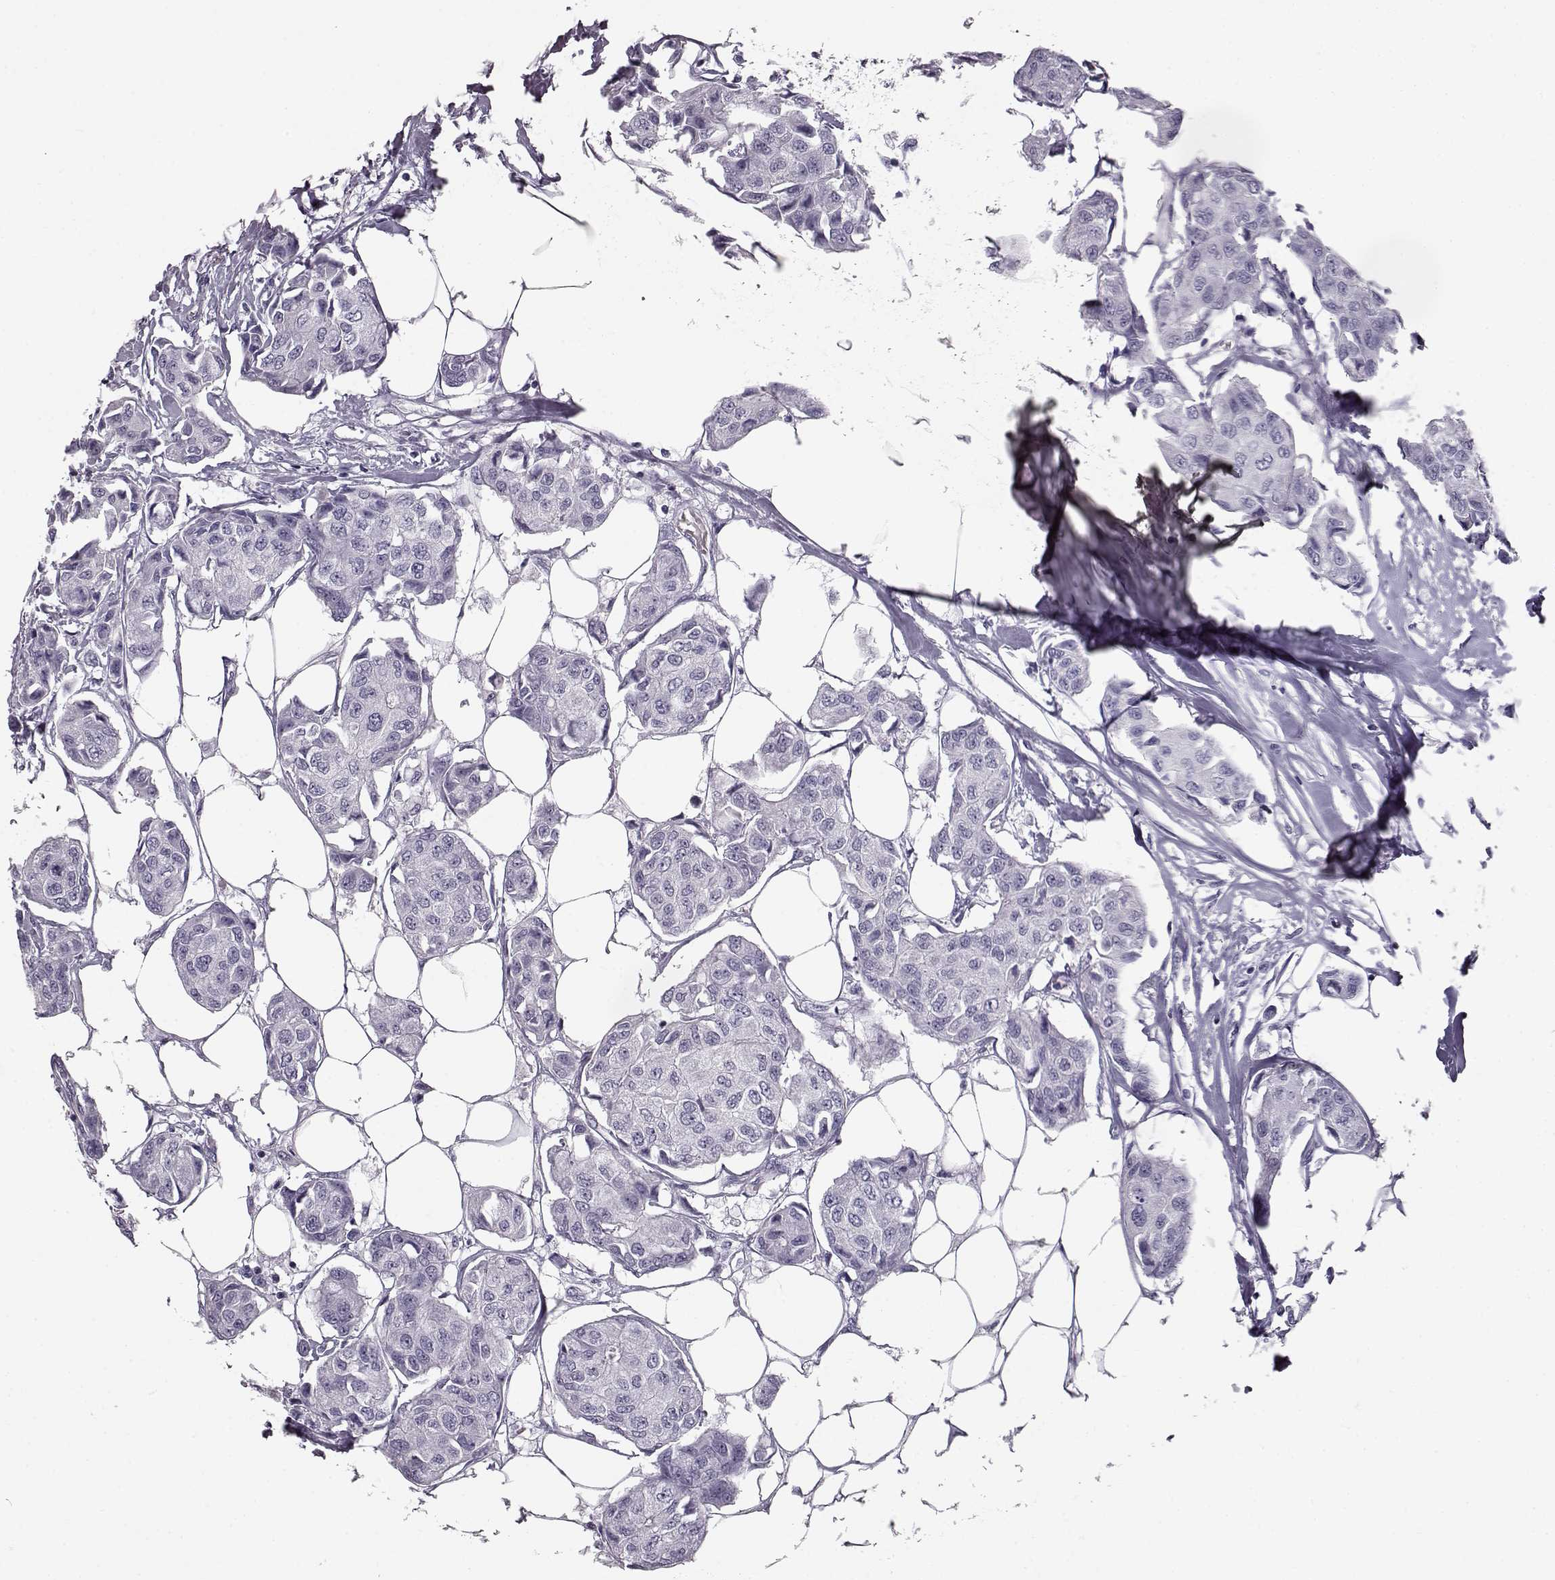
{"staining": {"intensity": "negative", "quantity": "none", "location": "none"}, "tissue": "breast cancer", "cell_type": "Tumor cells", "image_type": "cancer", "snomed": [{"axis": "morphology", "description": "Duct carcinoma"}, {"axis": "topography", "description": "Breast"}, {"axis": "topography", "description": "Lymph node"}], "caption": "A histopathology image of breast invasive ductal carcinoma stained for a protein shows no brown staining in tumor cells.", "gene": "CCL19", "patient": {"sex": "female", "age": 80}}